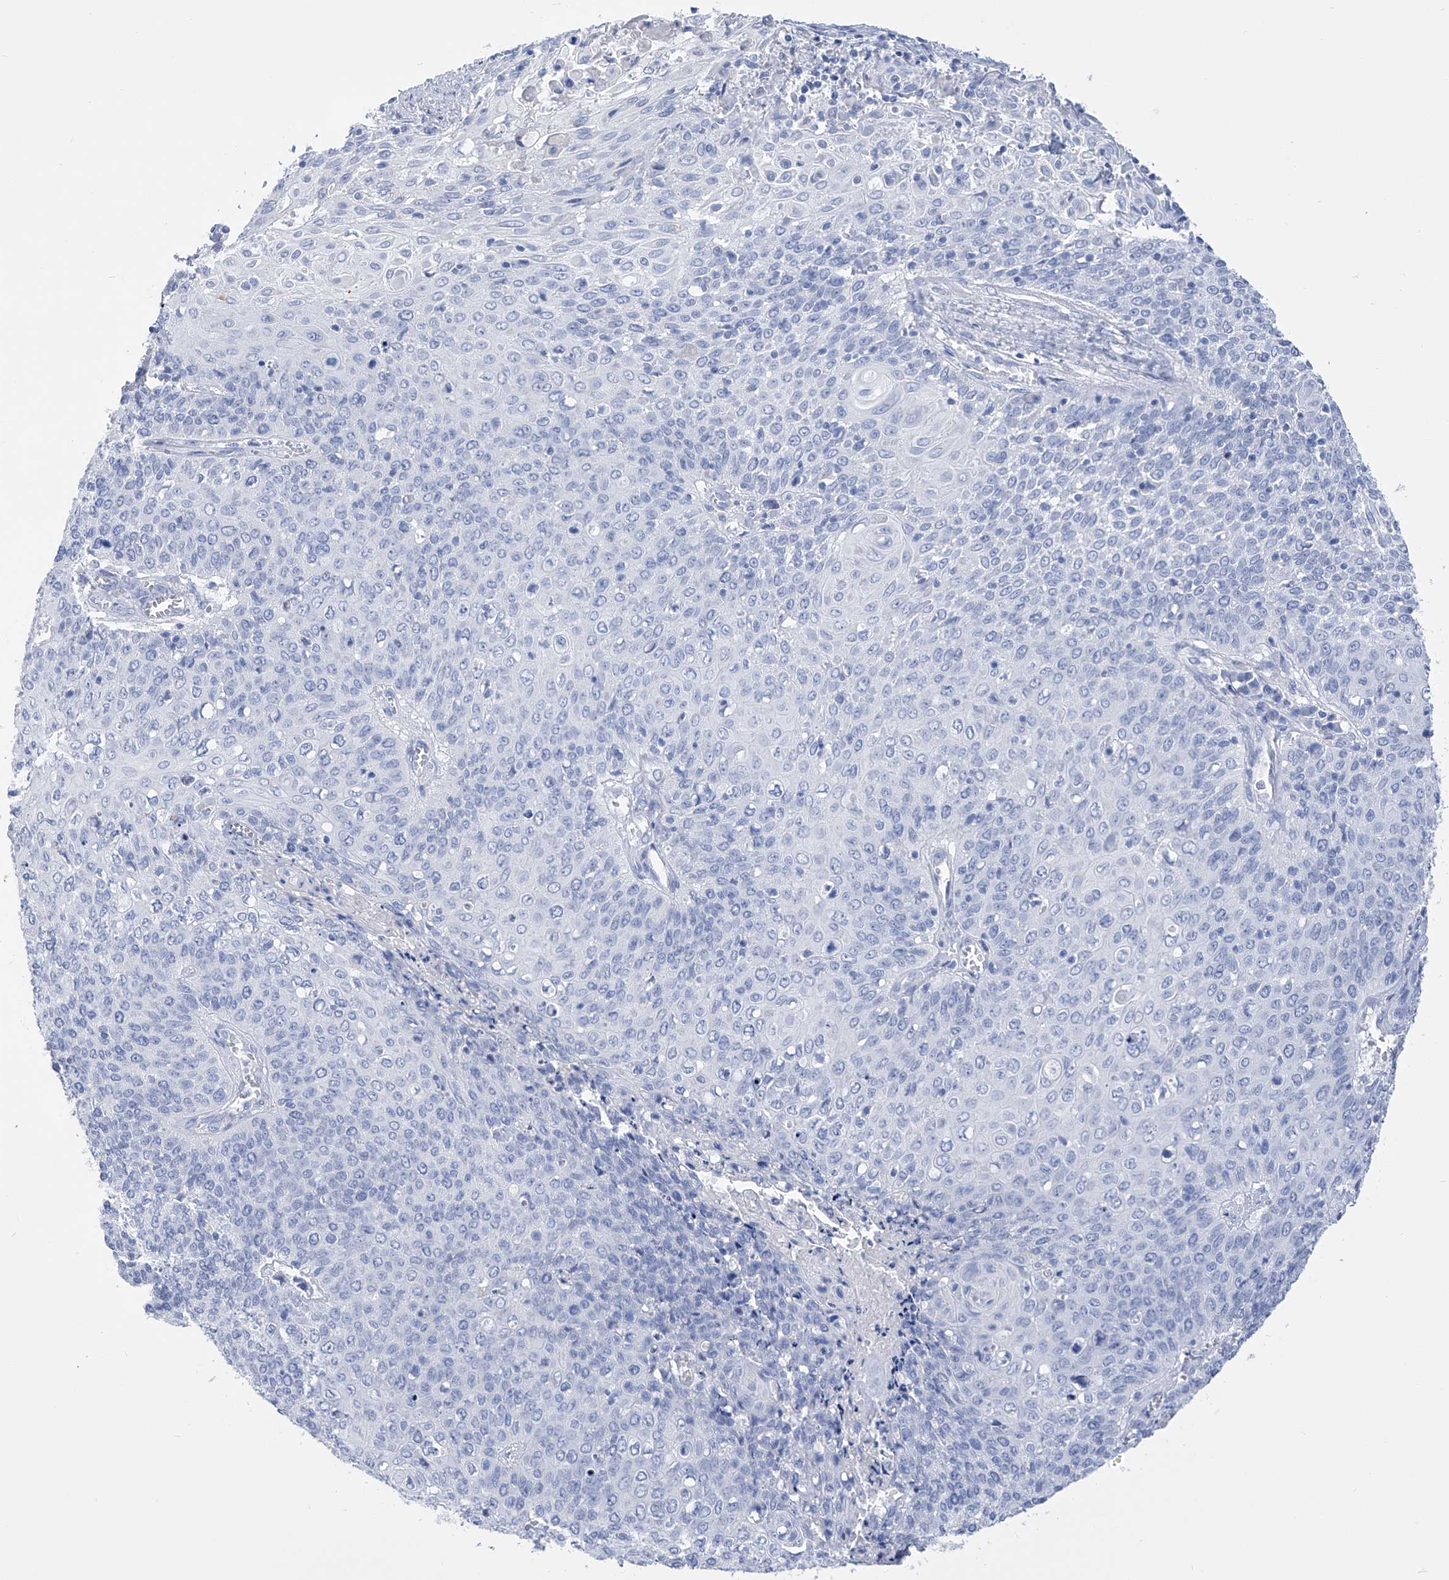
{"staining": {"intensity": "negative", "quantity": "none", "location": "none"}, "tissue": "cervical cancer", "cell_type": "Tumor cells", "image_type": "cancer", "snomed": [{"axis": "morphology", "description": "Squamous cell carcinoma, NOS"}, {"axis": "topography", "description": "Cervix"}], "caption": "A high-resolution image shows immunohistochemistry (IHC) staining of cervical cancer, which displays no significant positivity in tumor cells.", "gene": "ADRA1A", "patient": {"sex": "female", "age": 39}}